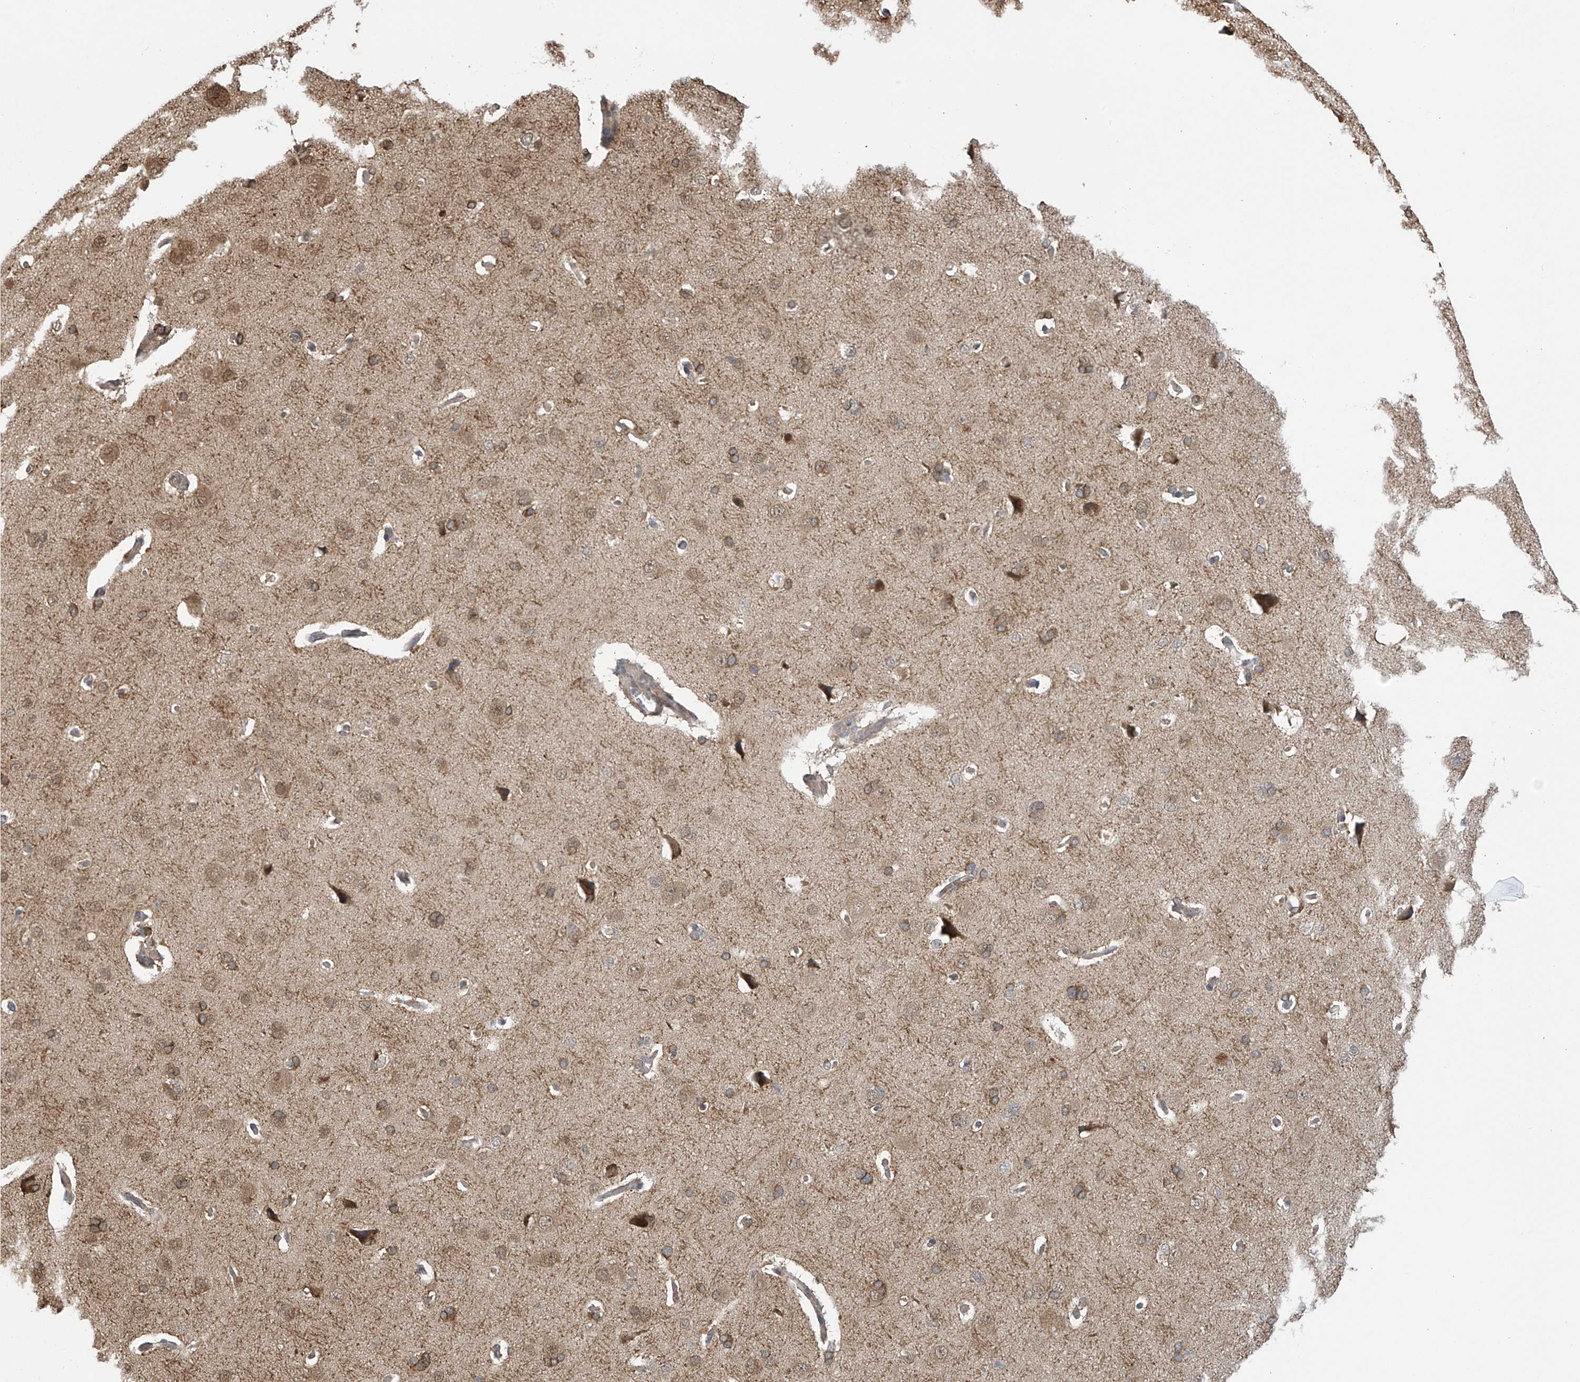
{"staining": {"intensity": "weak", "quantity": ">75%", "location": "cytoplasmic/membranous"}, "tissue": "cerebral cortex", "cell_type": "Endothelial cells", "image_type": "normal", "snomed": [{"axis": "morphology", "description": "Normal tissue, NOS"}, {"axis": "topography", "description": "Cerebral cortex"}], "caption": "Protein positivity by IHC shows weak cytoplasmic/membranous positivity in about >75% of endothelial cells in normal cerebral cortex. (Stains: DAB in brown, nuclei in blue, Microscopy: brightfield microscopy at high magnification).", "gene": "ABHD13", "patient": {"sex": "male", "age": 62}}